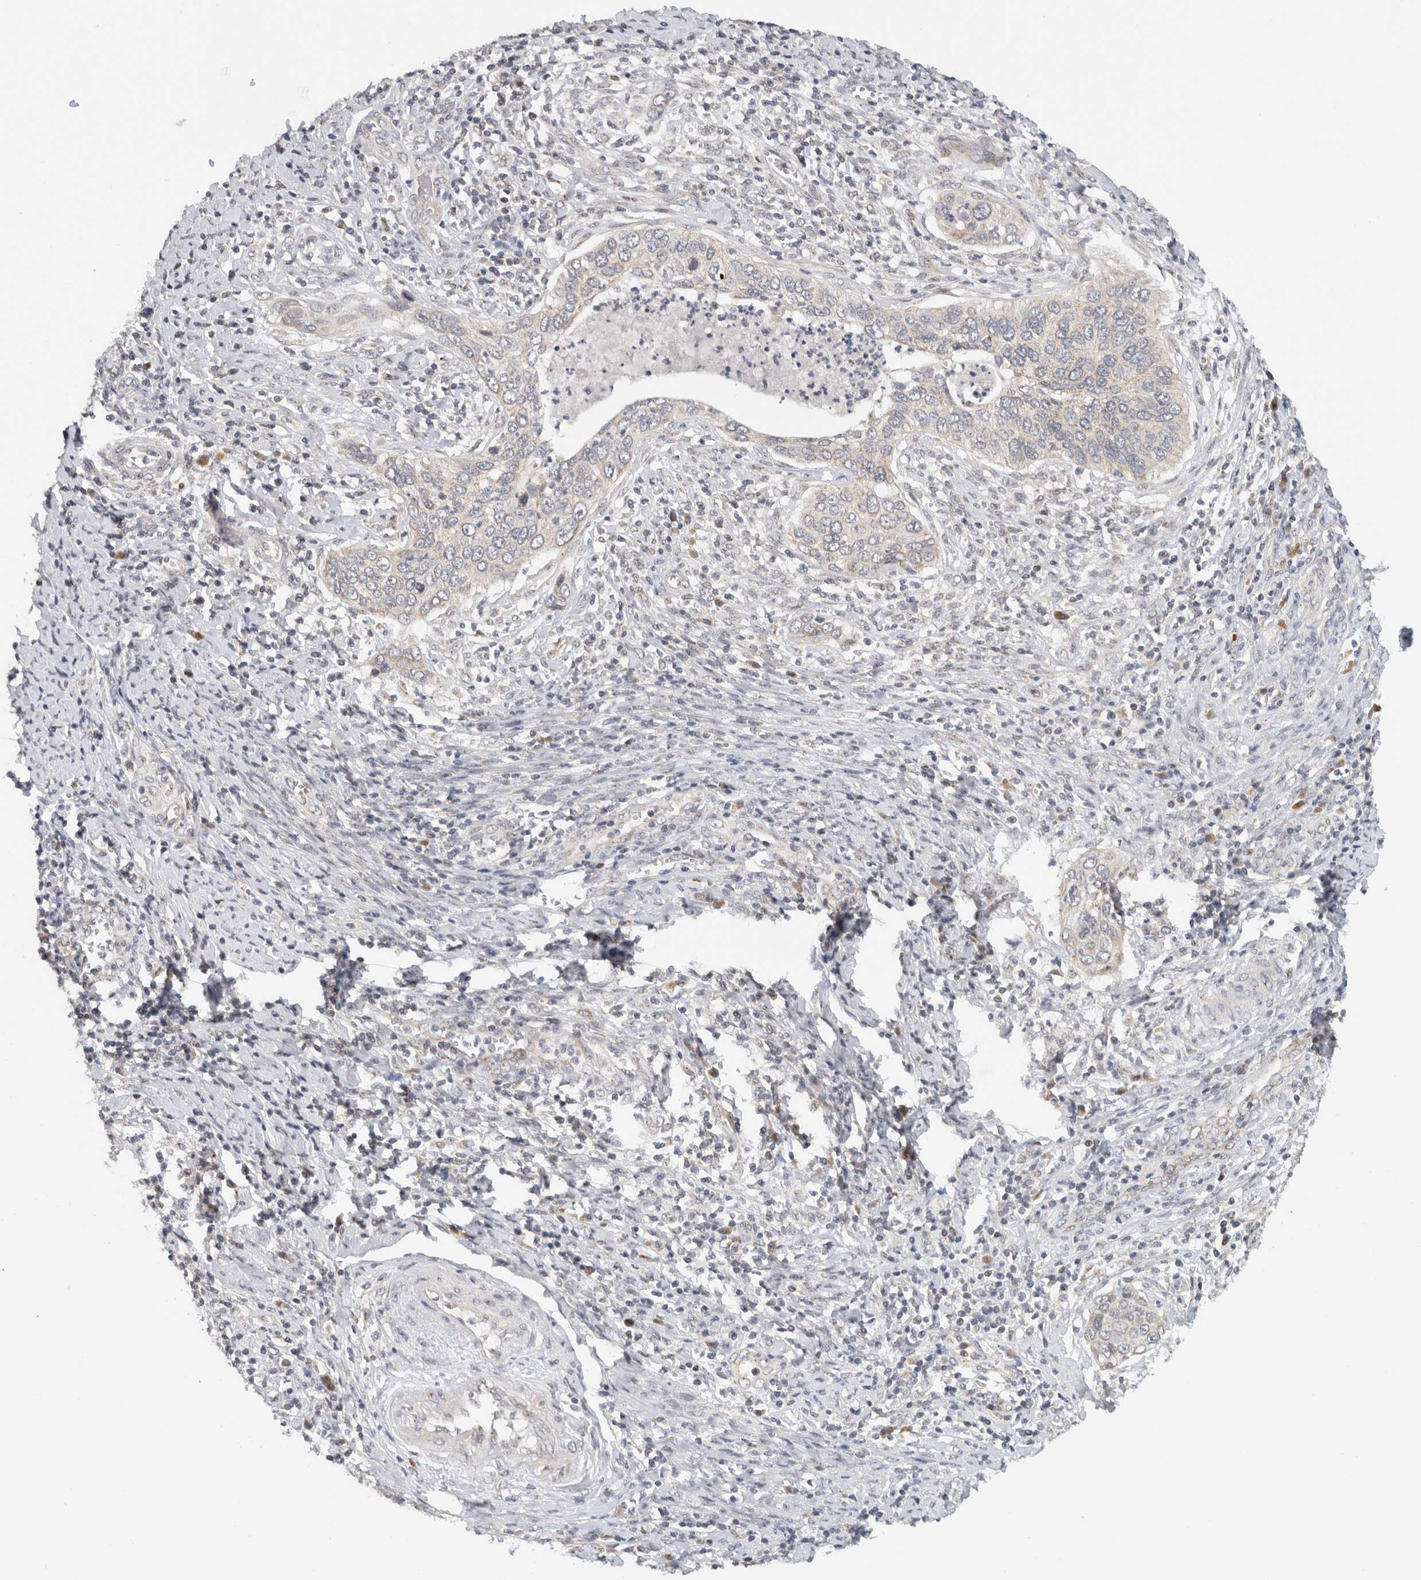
{"staining": {"intensity": "weak", "quantity": "25%-75%", "location": "cytoplasmic/membranous"}, "tissue": "cervical cancer", "cell_type": "Tumor cells", "image_type": "cancer", "snomed": [{"axis": "morphology", "description": "Squamous cell carcinoma, NOS"}, {"axis": "topography", "description": "Cervix"}], "caption": "Tumor cells display weak cytoplasmic/membranous positivity in approximately 25%-75% of cells in cervical cancer (squamous cell carcinoma).", "gene": "CMC2", "patient": {"sex": "female", "age": 53}}